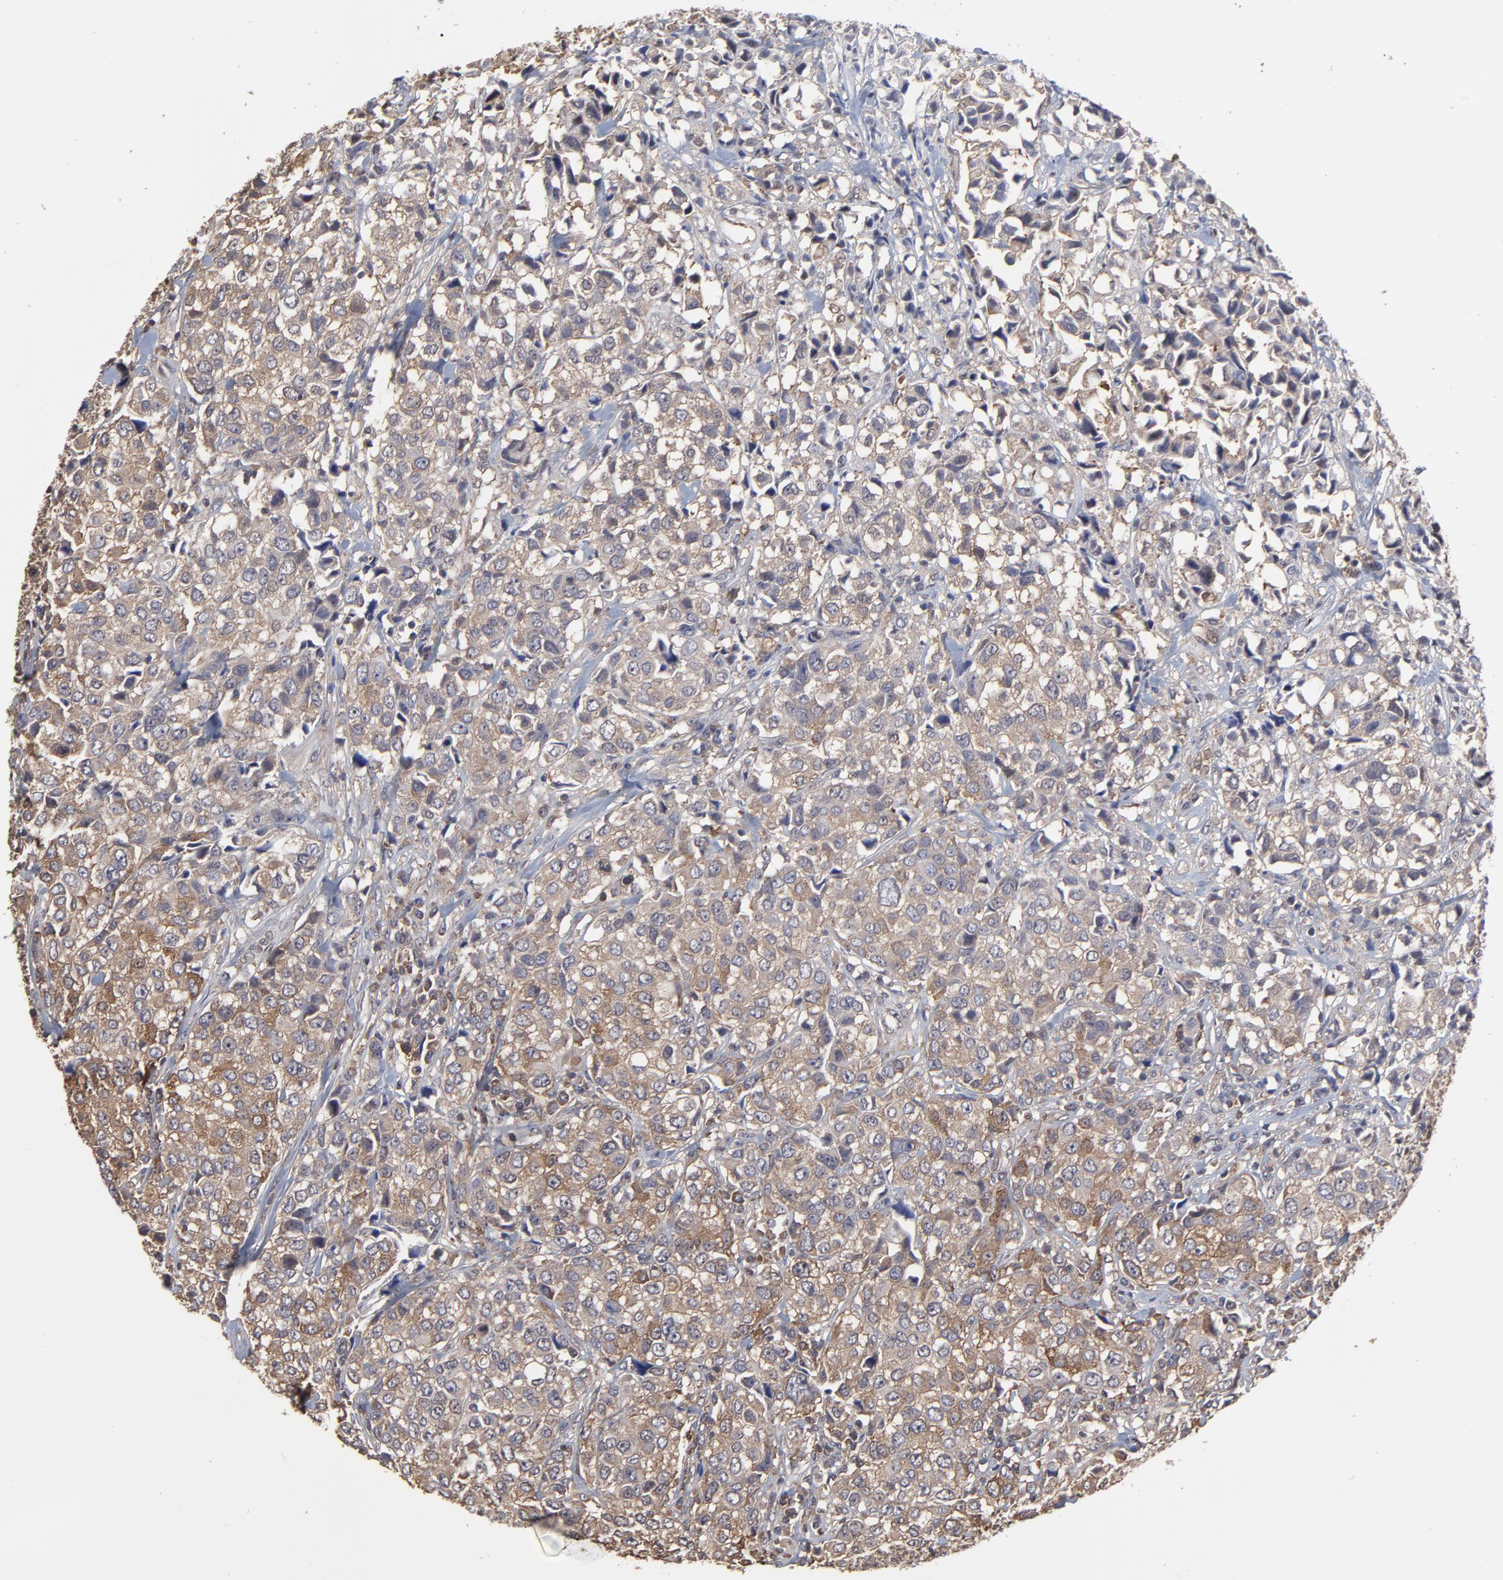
{"staining": {"intensity": "weak", "quantity": ">75%", "location": "cytoplasmic/membranous"}, "tissue": "urothelial cancer", "cell_type": "Tumor cells", "image_type": "cancer", "snomed": [{"axis": "morphology", "description": "Urothelial carcinoma, High grade"}, {"axis": "topography", "description": "Urinary bladder"}], "caption": "A brown stain labels weak cytoplasmic/membranous expression of a protein in urothelial cancer tumor cells. (DAB IHC with brightfield microscopy, high magnification).", "gene": "CCT2", "patient": {"sex": "female", "age": 75}}